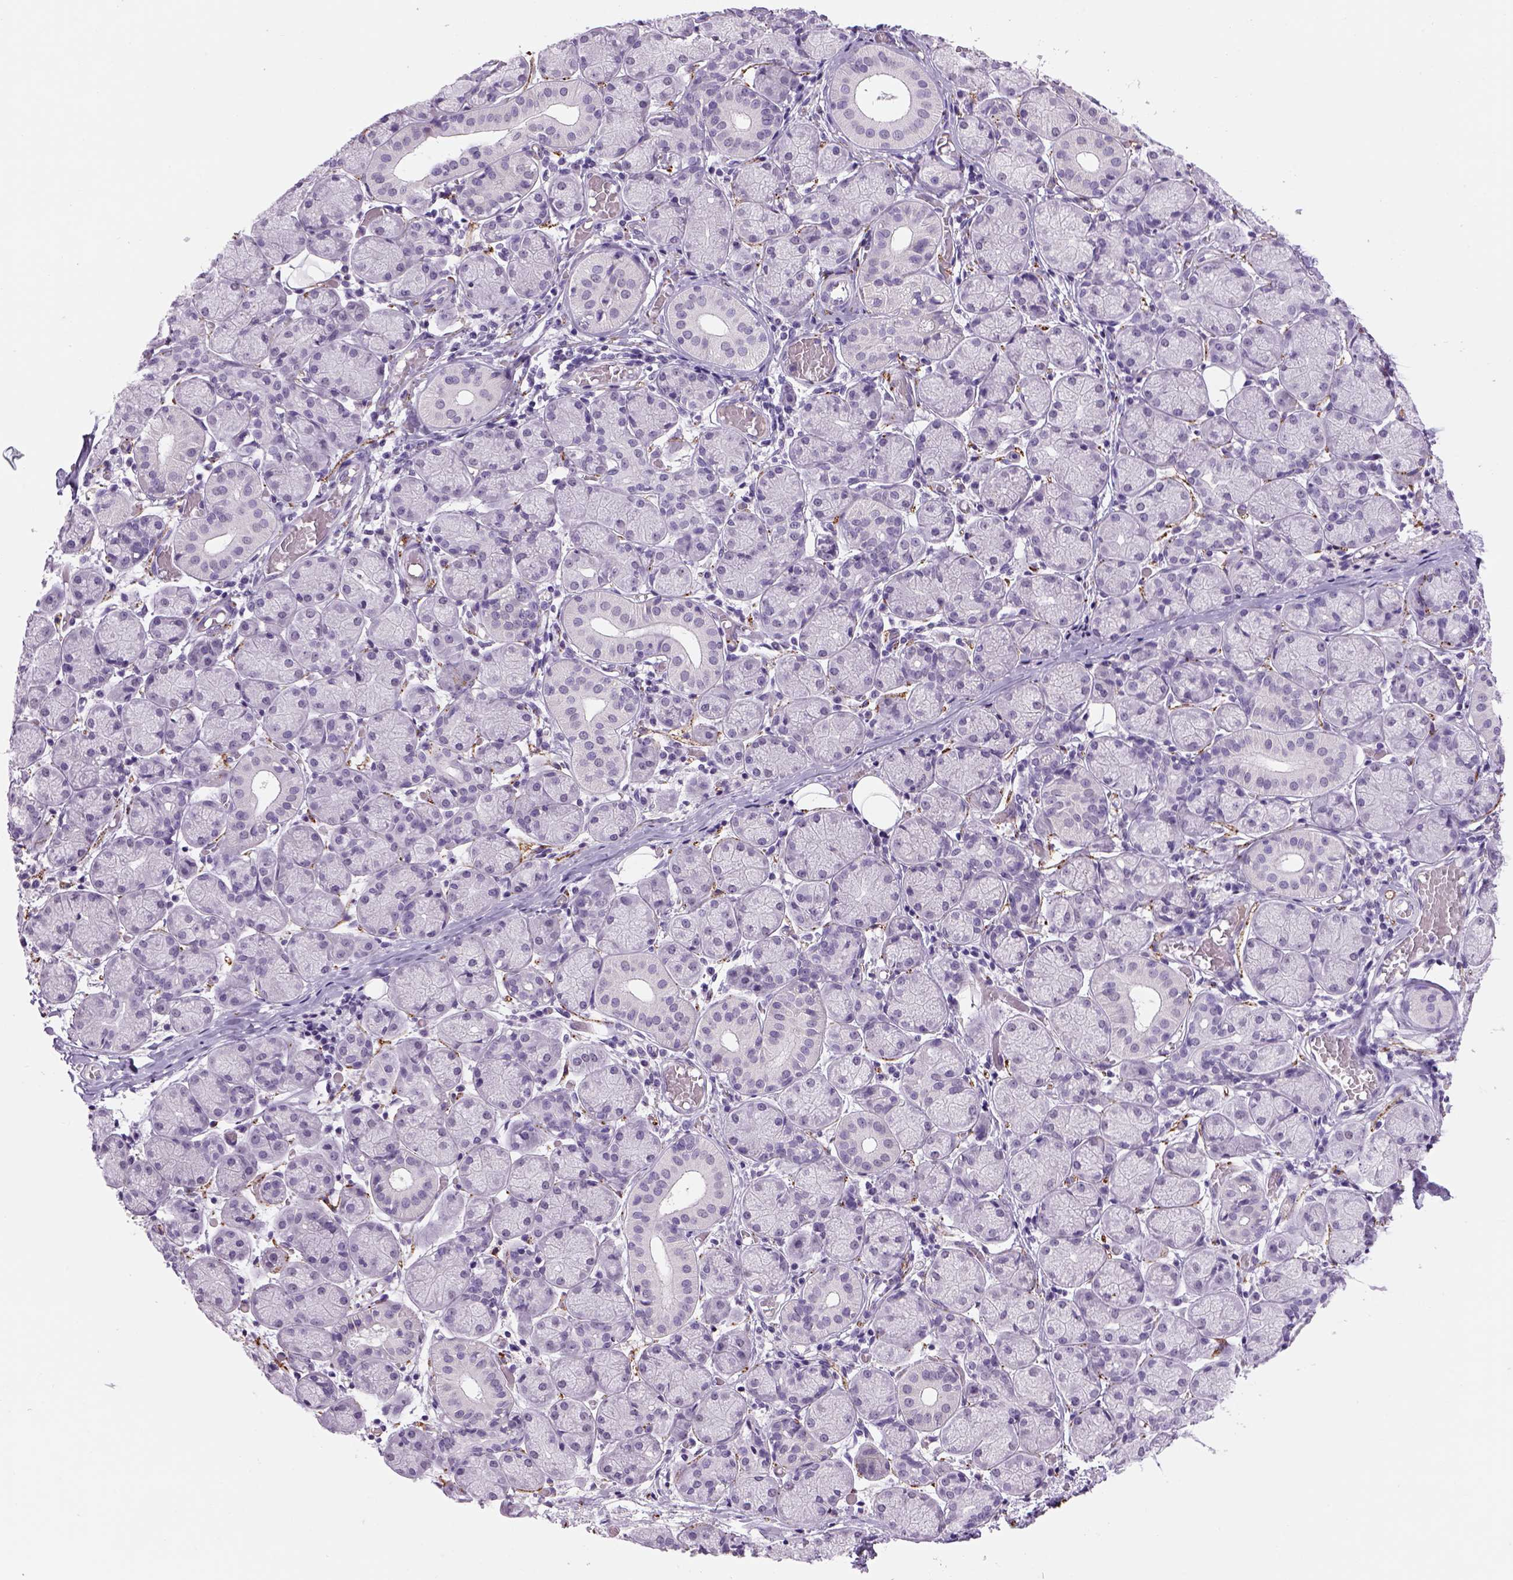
{"staining": {"intensity": "negative", "quantity": "none", "location": "none"}, "tissue": "salivary gland", "cell_type": "Glandular cells", "image_type": "normal", "snomed": [{"axis": "morphology", "description": "Normal tissue, NOS"}, {"axis": "topography", "description": "Salivary gland"}, {"axis": "topography", "description": "Peripheral nerve tissue"}], "caption": "This is an IHC histopathology image of unremarkable human salivary gland. There is no positivity in glandular cells.", "gene": "DBH", "patient": {"sex": "female", "age": 24}}